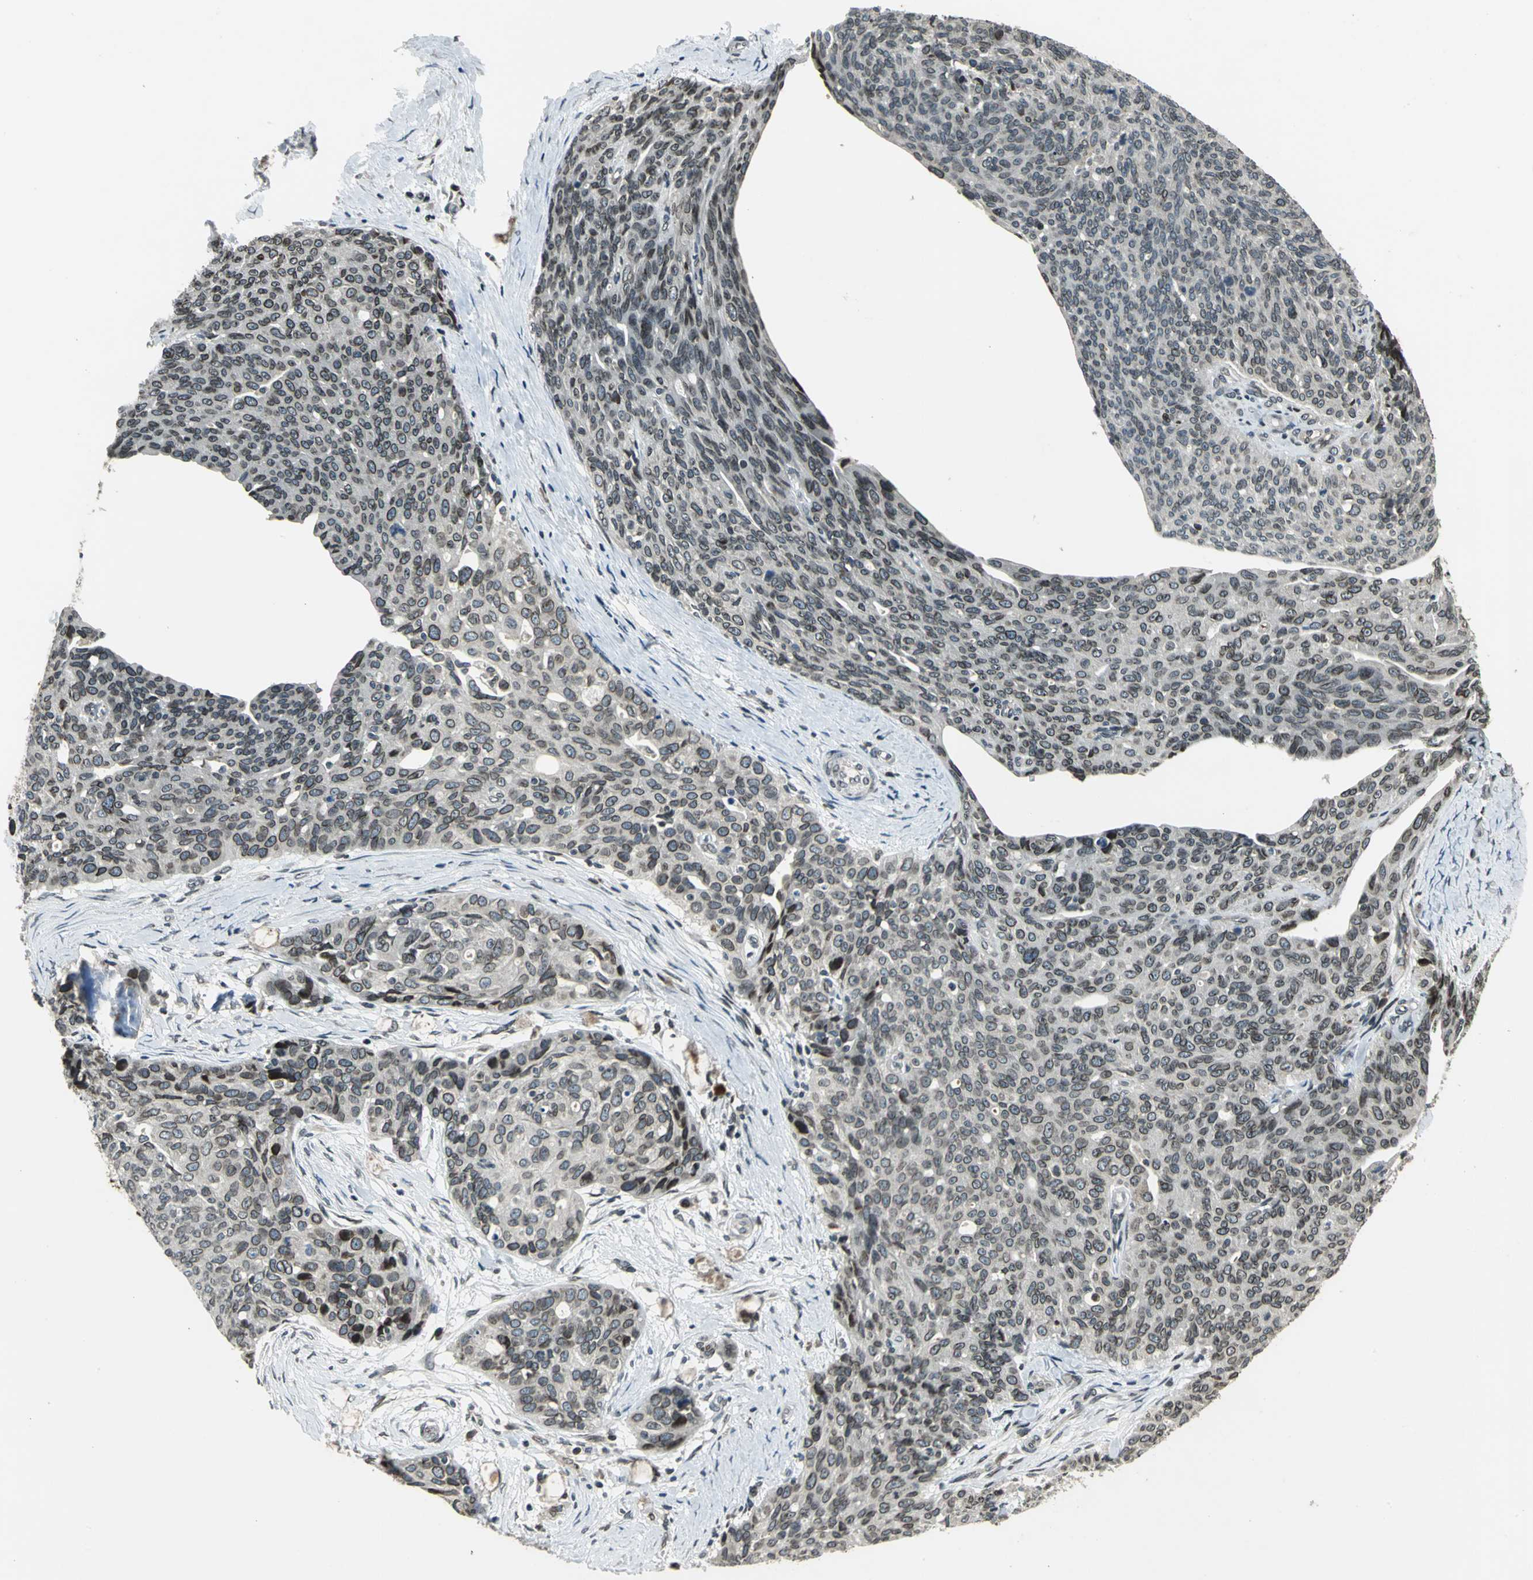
{"staining": {"intensity": "moderate", "quantity": "25%-75%", "location": "cytoplasmic/membranous,nuclear"}, "tissue": "ovarian cancer", "cell_type": "Tumor cells", "image_type": "cancer", "snomed": [{"axis": "morphology", "description": "Carcinoma, endometroid"}, {"axis": "topography", "description": "Ovary"}], "caption": "Ovarian endometroid carcinoma stained for a protein shows moderate cytoplasmic/membranous and nuclear positivity in tumor cells.", "gene": "BRIP1", "patient": {"sex": "female", "age": 60}}